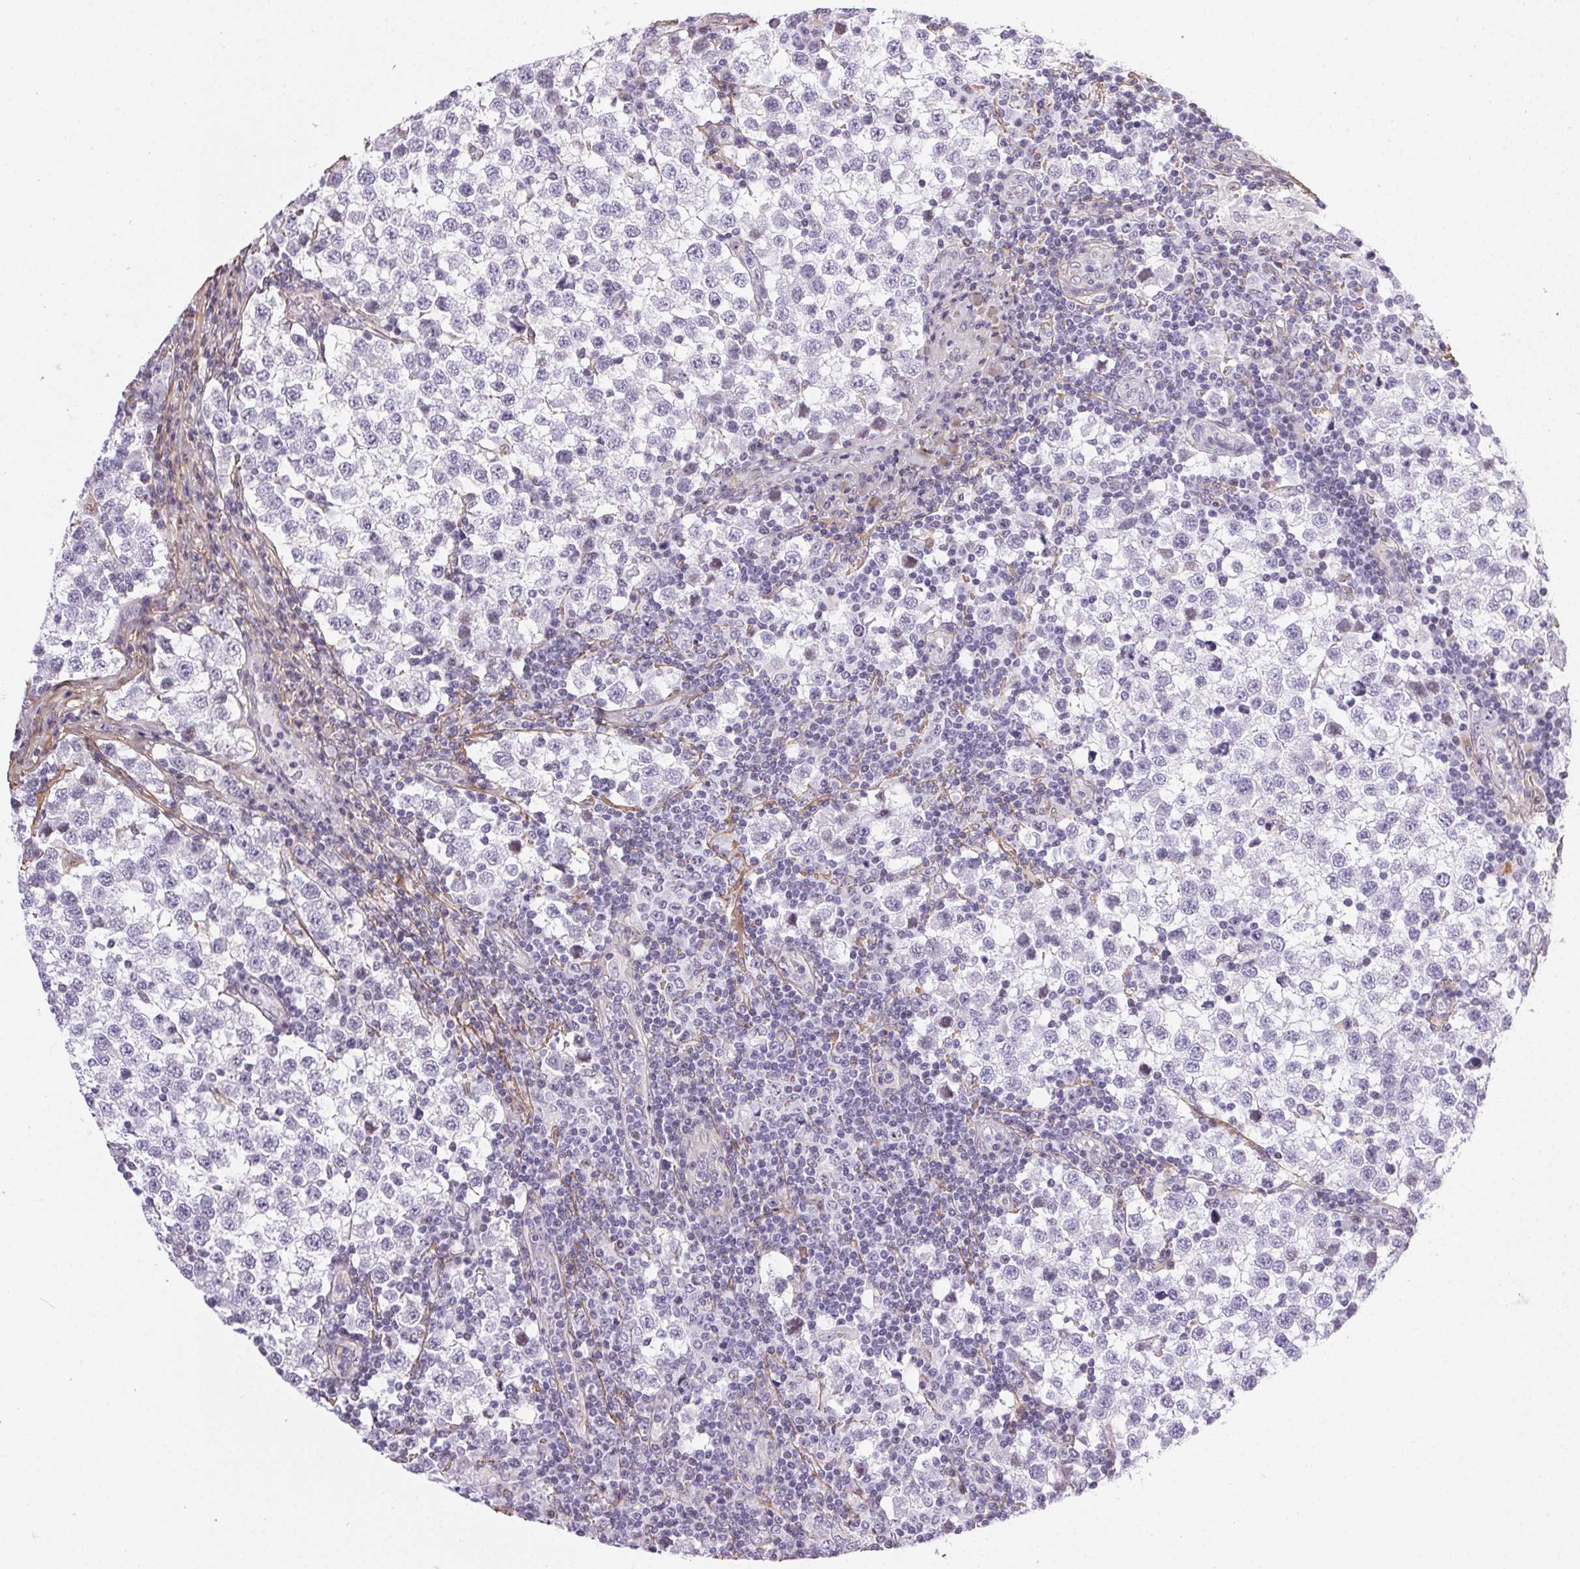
{"staining": {"intensity": "negative", "quantity": "none", "location": "none"}, "tissue": "testis cancer", "cell_type": "Tumor cells", "image_type": "cancer", "snomed": [{"axis": "morphology", "description": "Seminoma, NOS"}, {"axis": "topography", "description": "Testis"}], "caption": "Tumor cells are negative for brown protein staining in testis cancer (seminoma).", "gene": "PDZD2", "patient": {"sex": "male", "age": 34}}